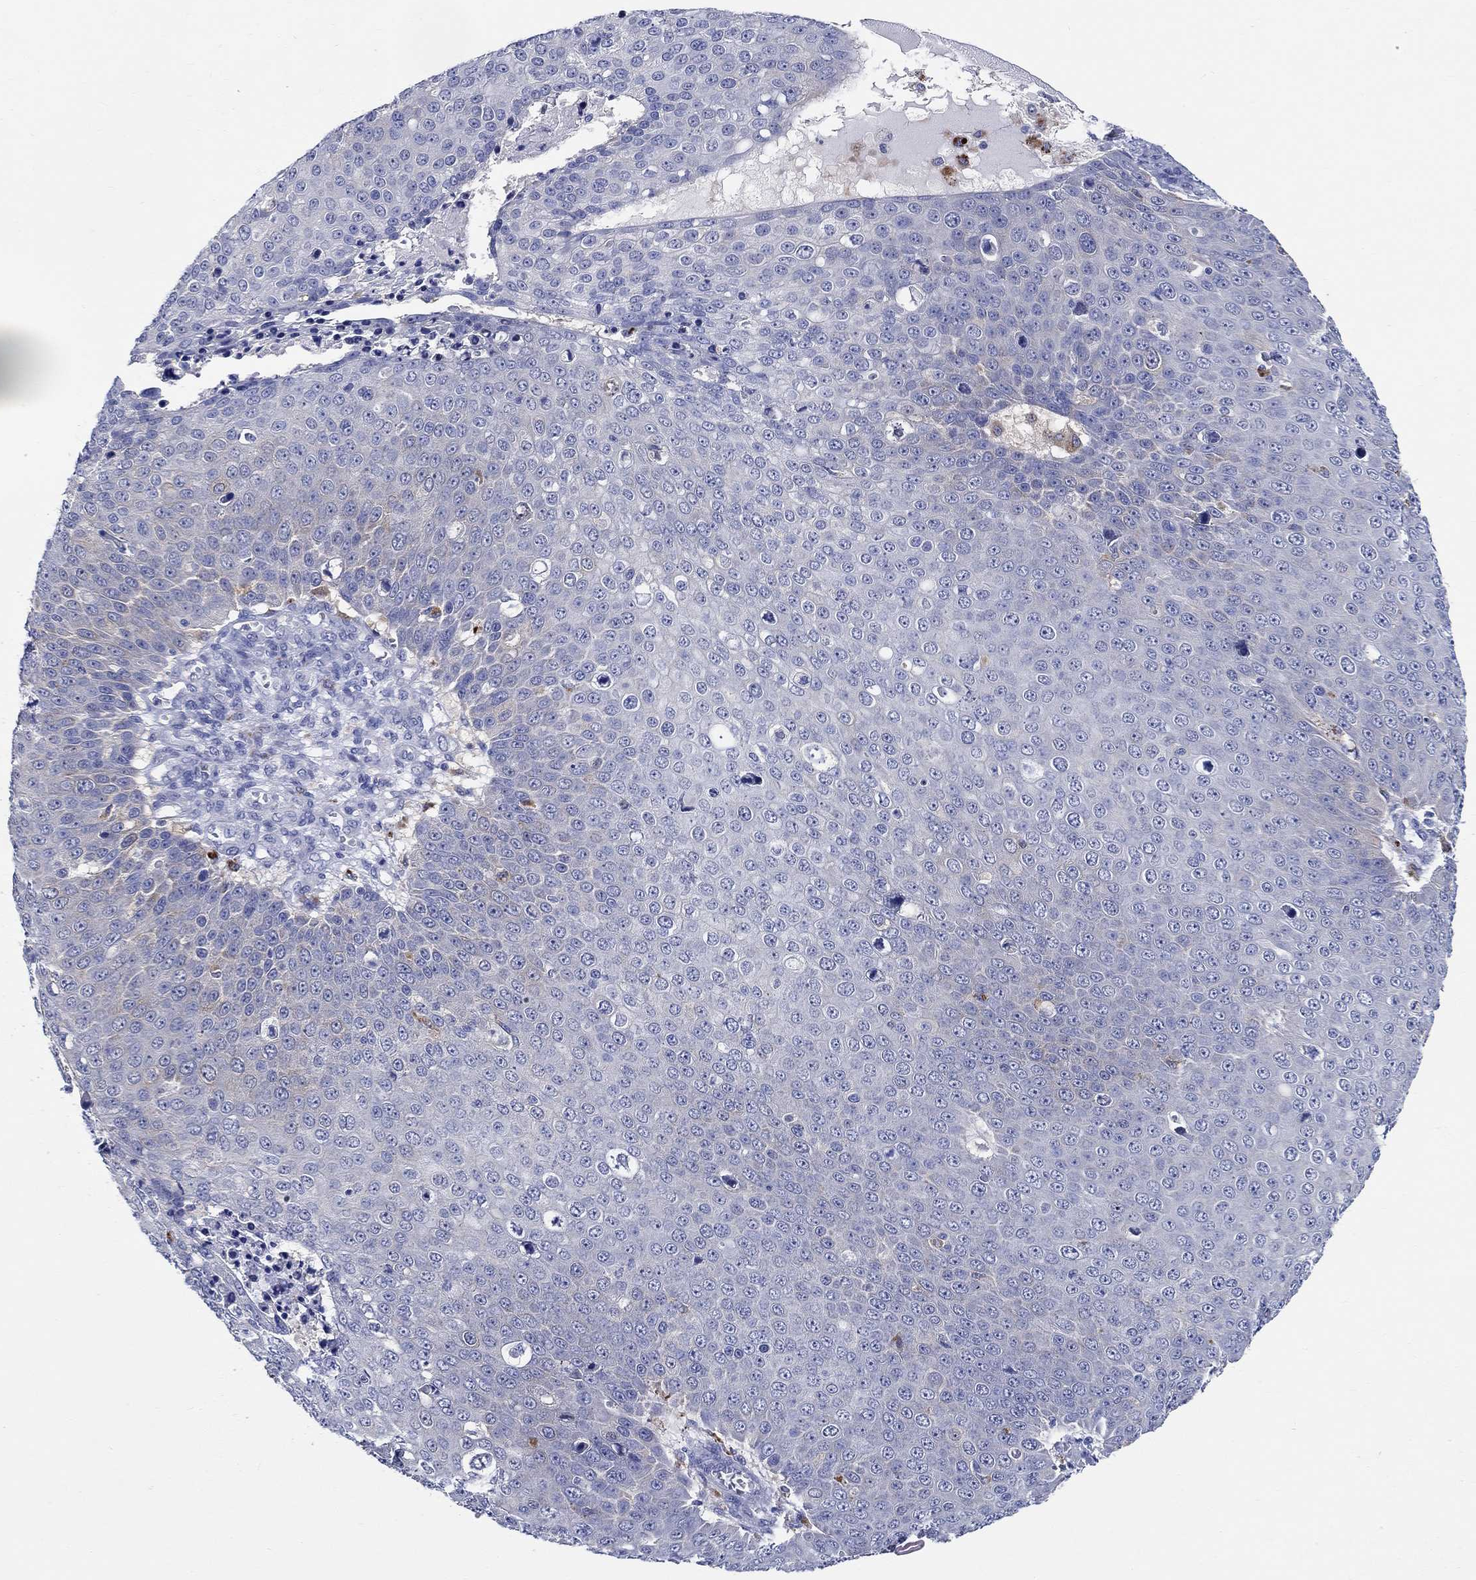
{"staining": {"intensity": "negative", "quantity": "none", "location": "none"}, "tissue": "skin cancer", "cell_type": "Tumor cells", "image_type": "cancer", "snomed": [{"axis": "morphology", "description": "Squamous cell carcinoma, NOS"}, {"axis": "topography", "description": "Skin"}], "caption": "DAB immunohistochemical staining of skin squamous cell carcinoma demonstrates no significant staining in tumor cells.", "gene": "RAP1GAP", "patient": {"sex": "male", "age": 71}}